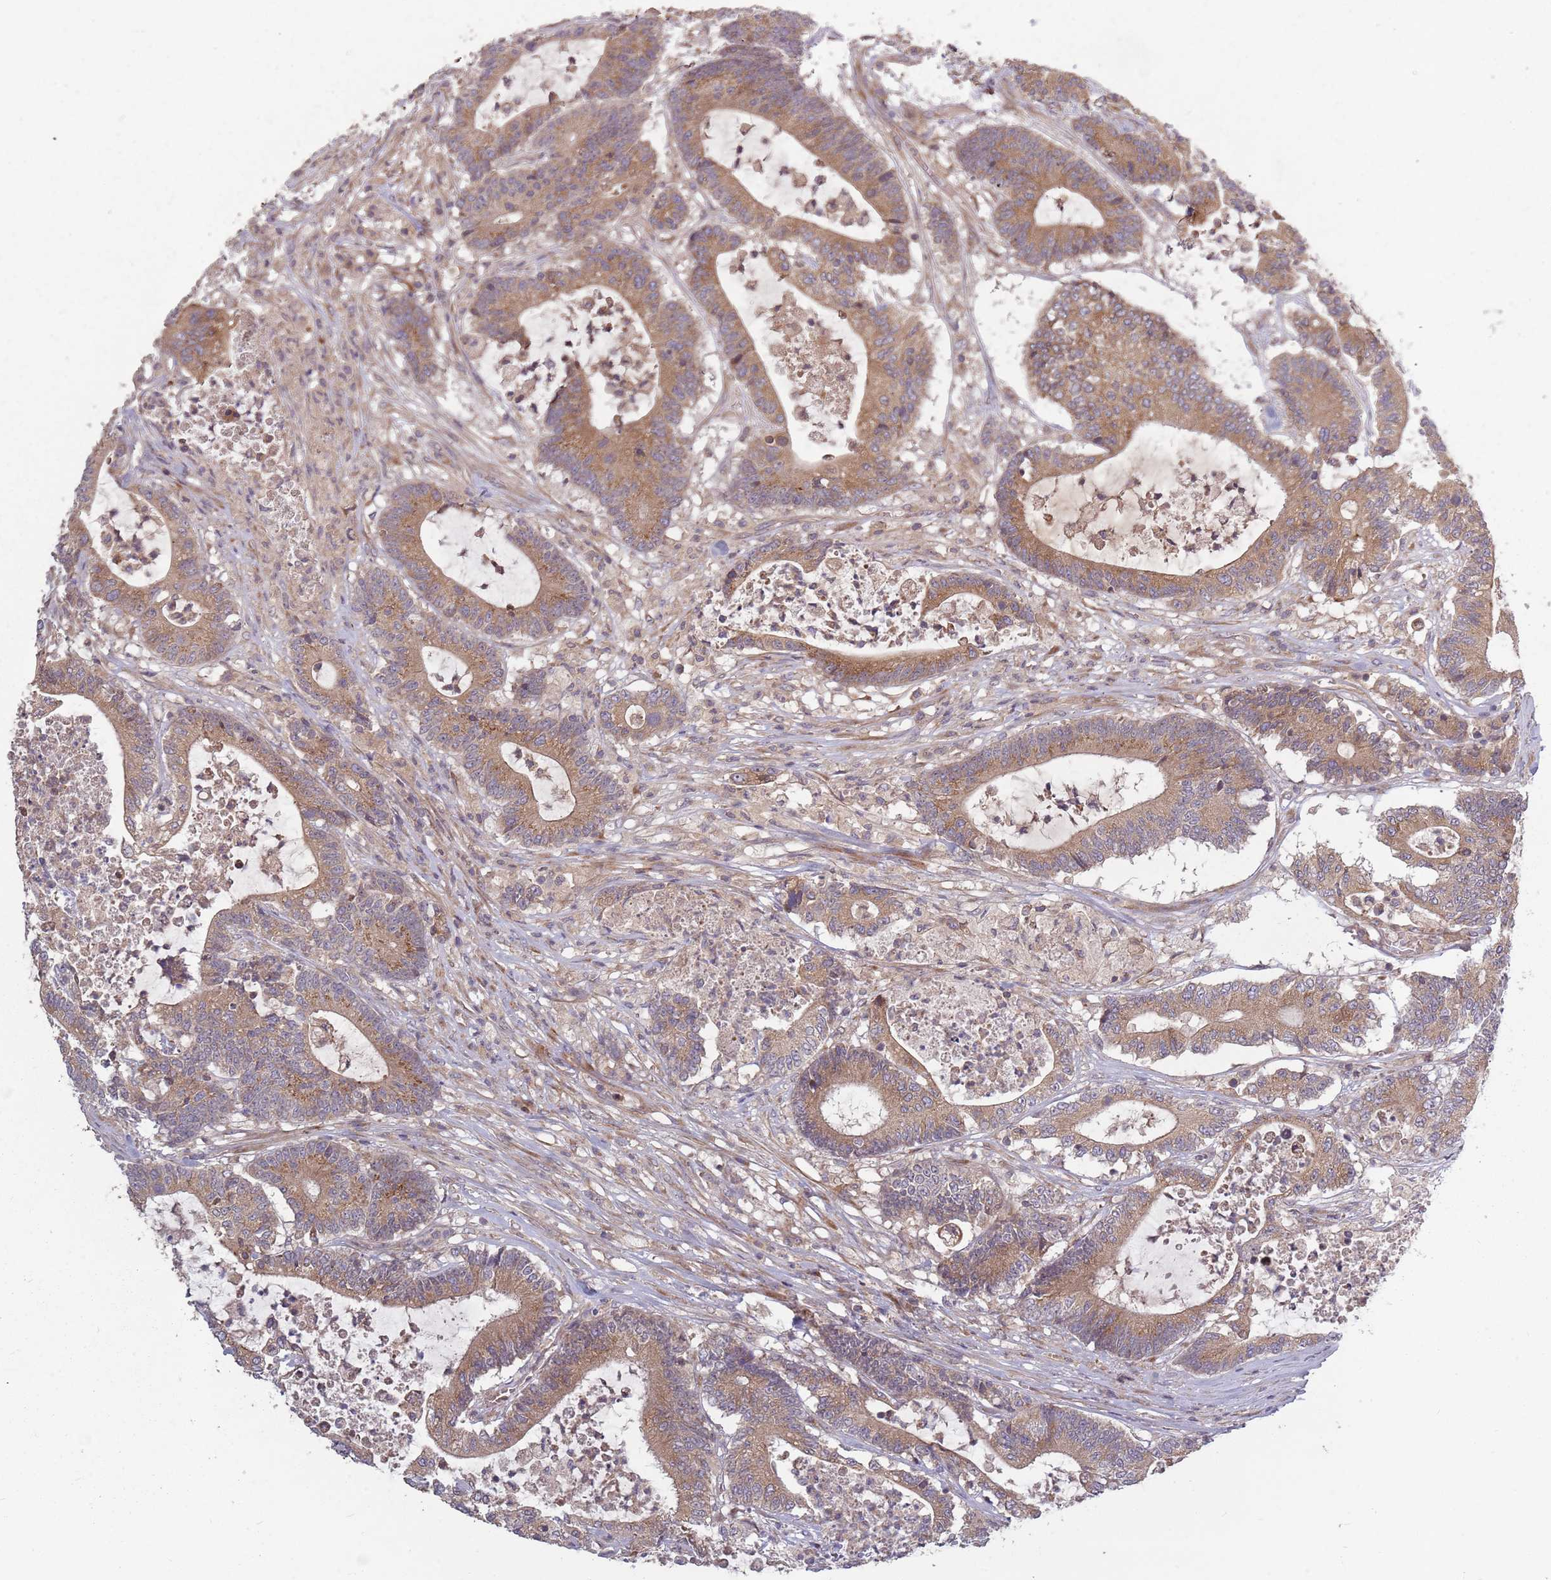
{"staining": {"intensity": "moderate", "quantity": ">75%", "location": "cytoplasmic/membranous"}, "tissue": "colorectal cancer", "cell_type": "Tumor cells", "image_type": "cancer", "snomed": [{"axis": "morphology", "description": "Adenocarcinoma, NOS"}, {"axis": "topography", "description": "Colon"}], "caption": "Moderate cytoplasmic/membranous protein staining is identified in about >75% of tumor cells in colorectal cancer (adenocarcinoma). (DAB IHC, brown staining for protein, blue staining for nuclei).", "gene": "PLD6", "patient": {"sex": "female", "age": 84}}